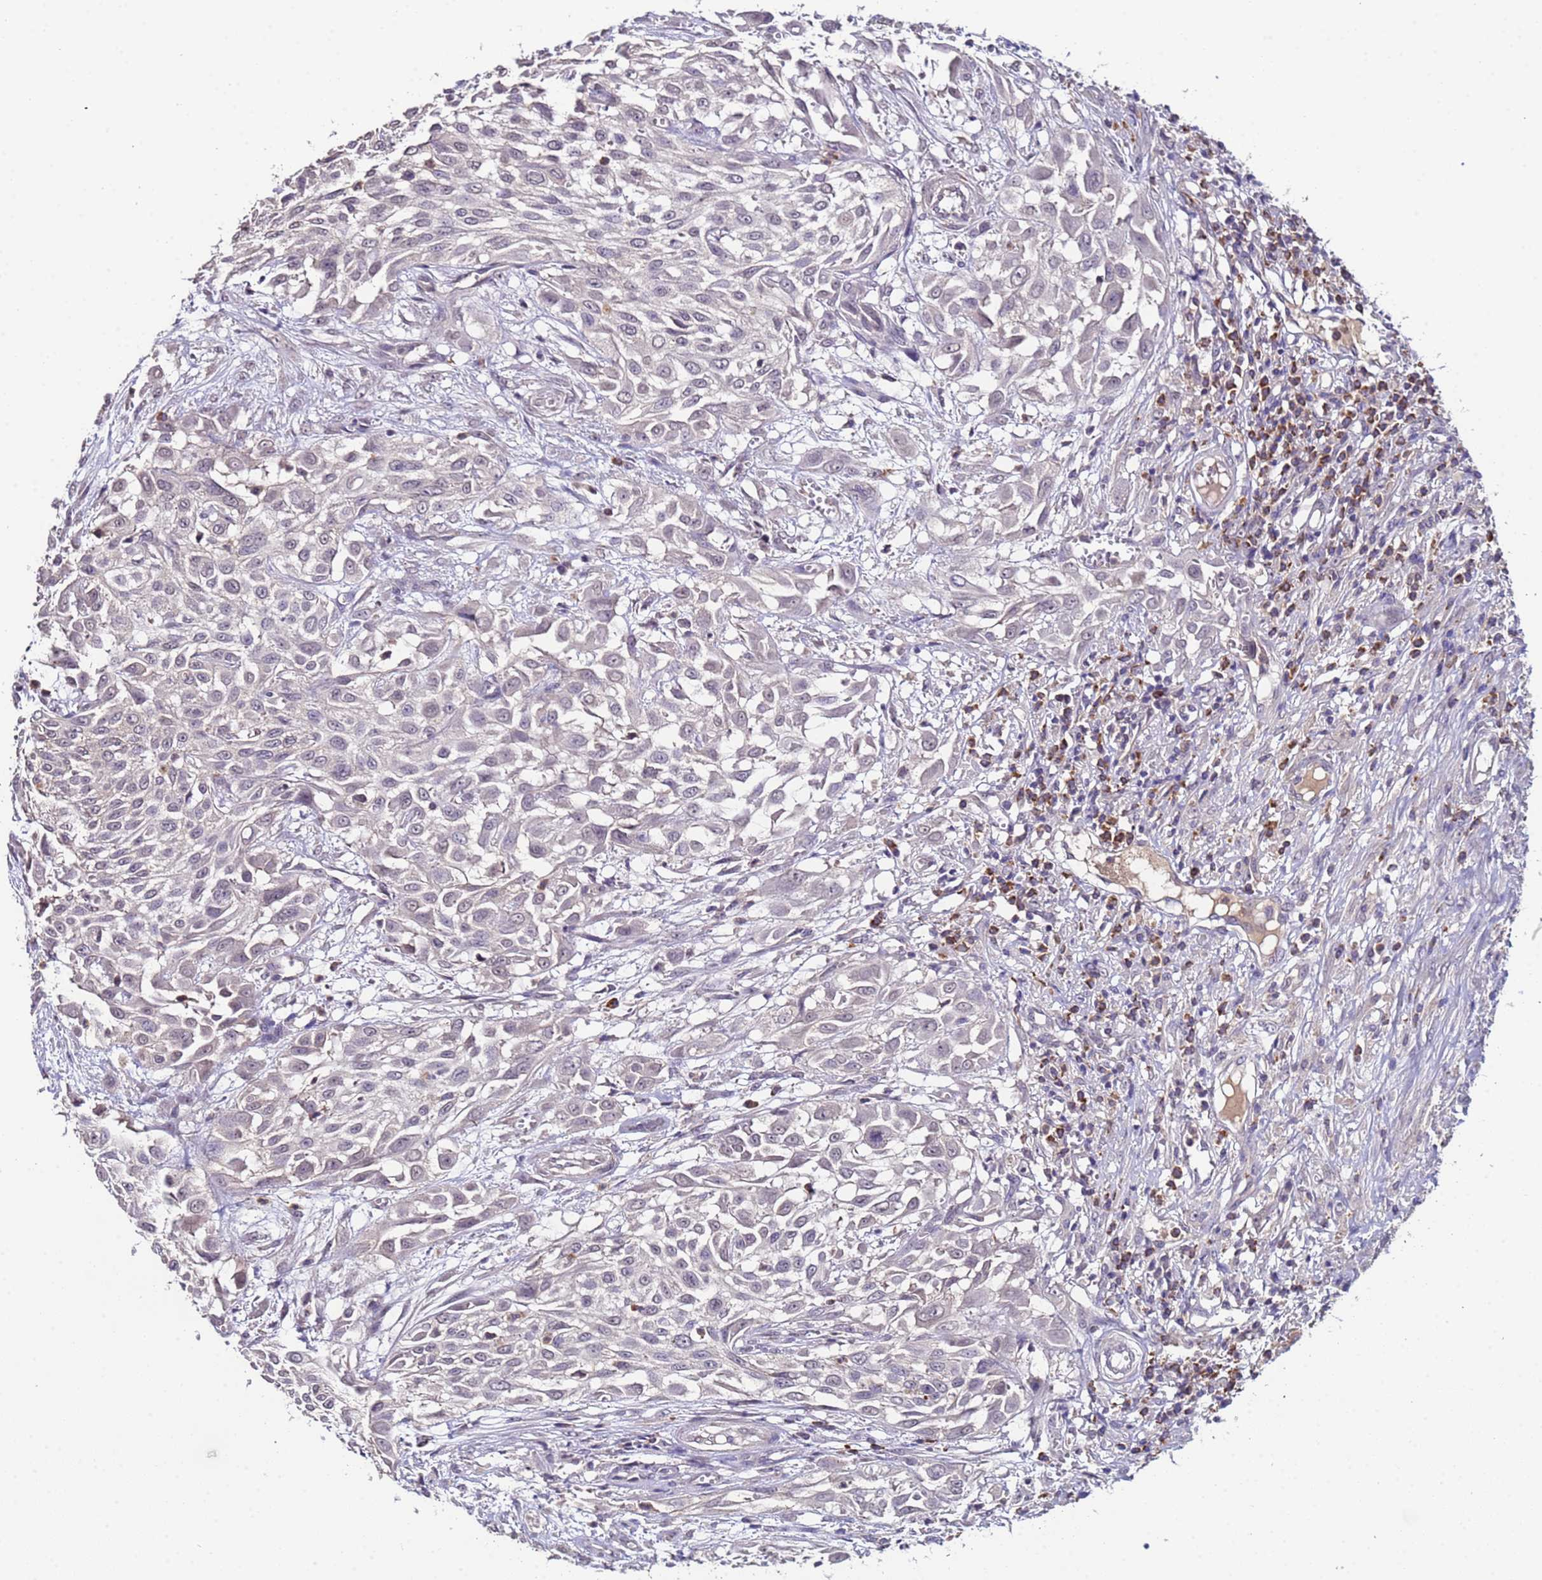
{"staining": {"intensity": "negative", "quantity": "none", "location": "none"}, "tissue": "urothelial cancer", "cell_type": "Tumor cells", "image_type": "cancer", "snomed": [{"axis": "morphology", "description": "Urothelial carcinoma, High grade"}, {"axis": "topography", "description": "Urinary bladder"}], "caption": "Tumor cells show no significant expression in urothelial cancer.", "gene": "ZNF248", "patient": {"sex": "male", "age": 57}}